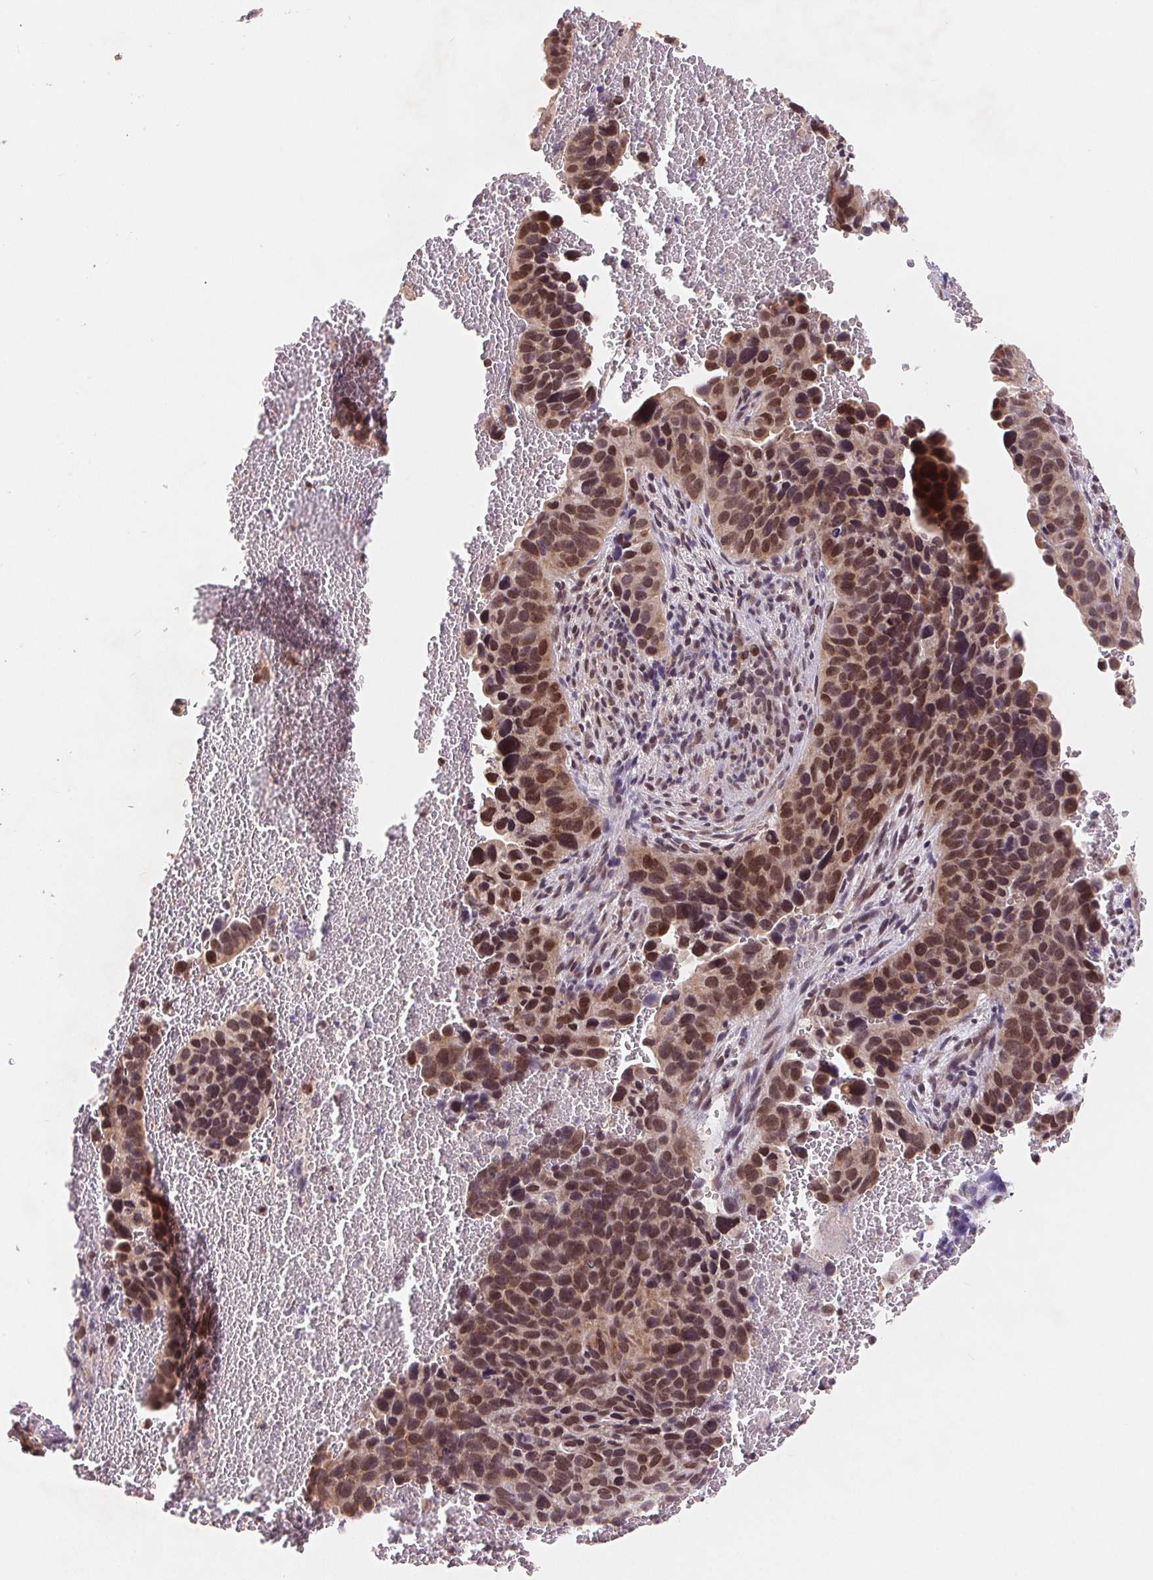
{"staining": {"intensity": "moderate", "quantity": "25%-75%", "location": "nuclear"}, "tissue": "cervical cancer", "cell_type": "Tumor cells", "image_type": "cancer", "snomed": [{"axis": "morphology", "description": "Squamous cell carcinoma, NOS"}, {"axis": "topography", "description": "Cervix"}], "caption": "About 25%-75% of tumor cells in squamous cell carcinoma (cervical) exhibit moderate nuclear protein expression as visualized by brown immunohistochemical staining.", "gene": "HMGN3", "patient": {"sex": "female", "age": 38}}